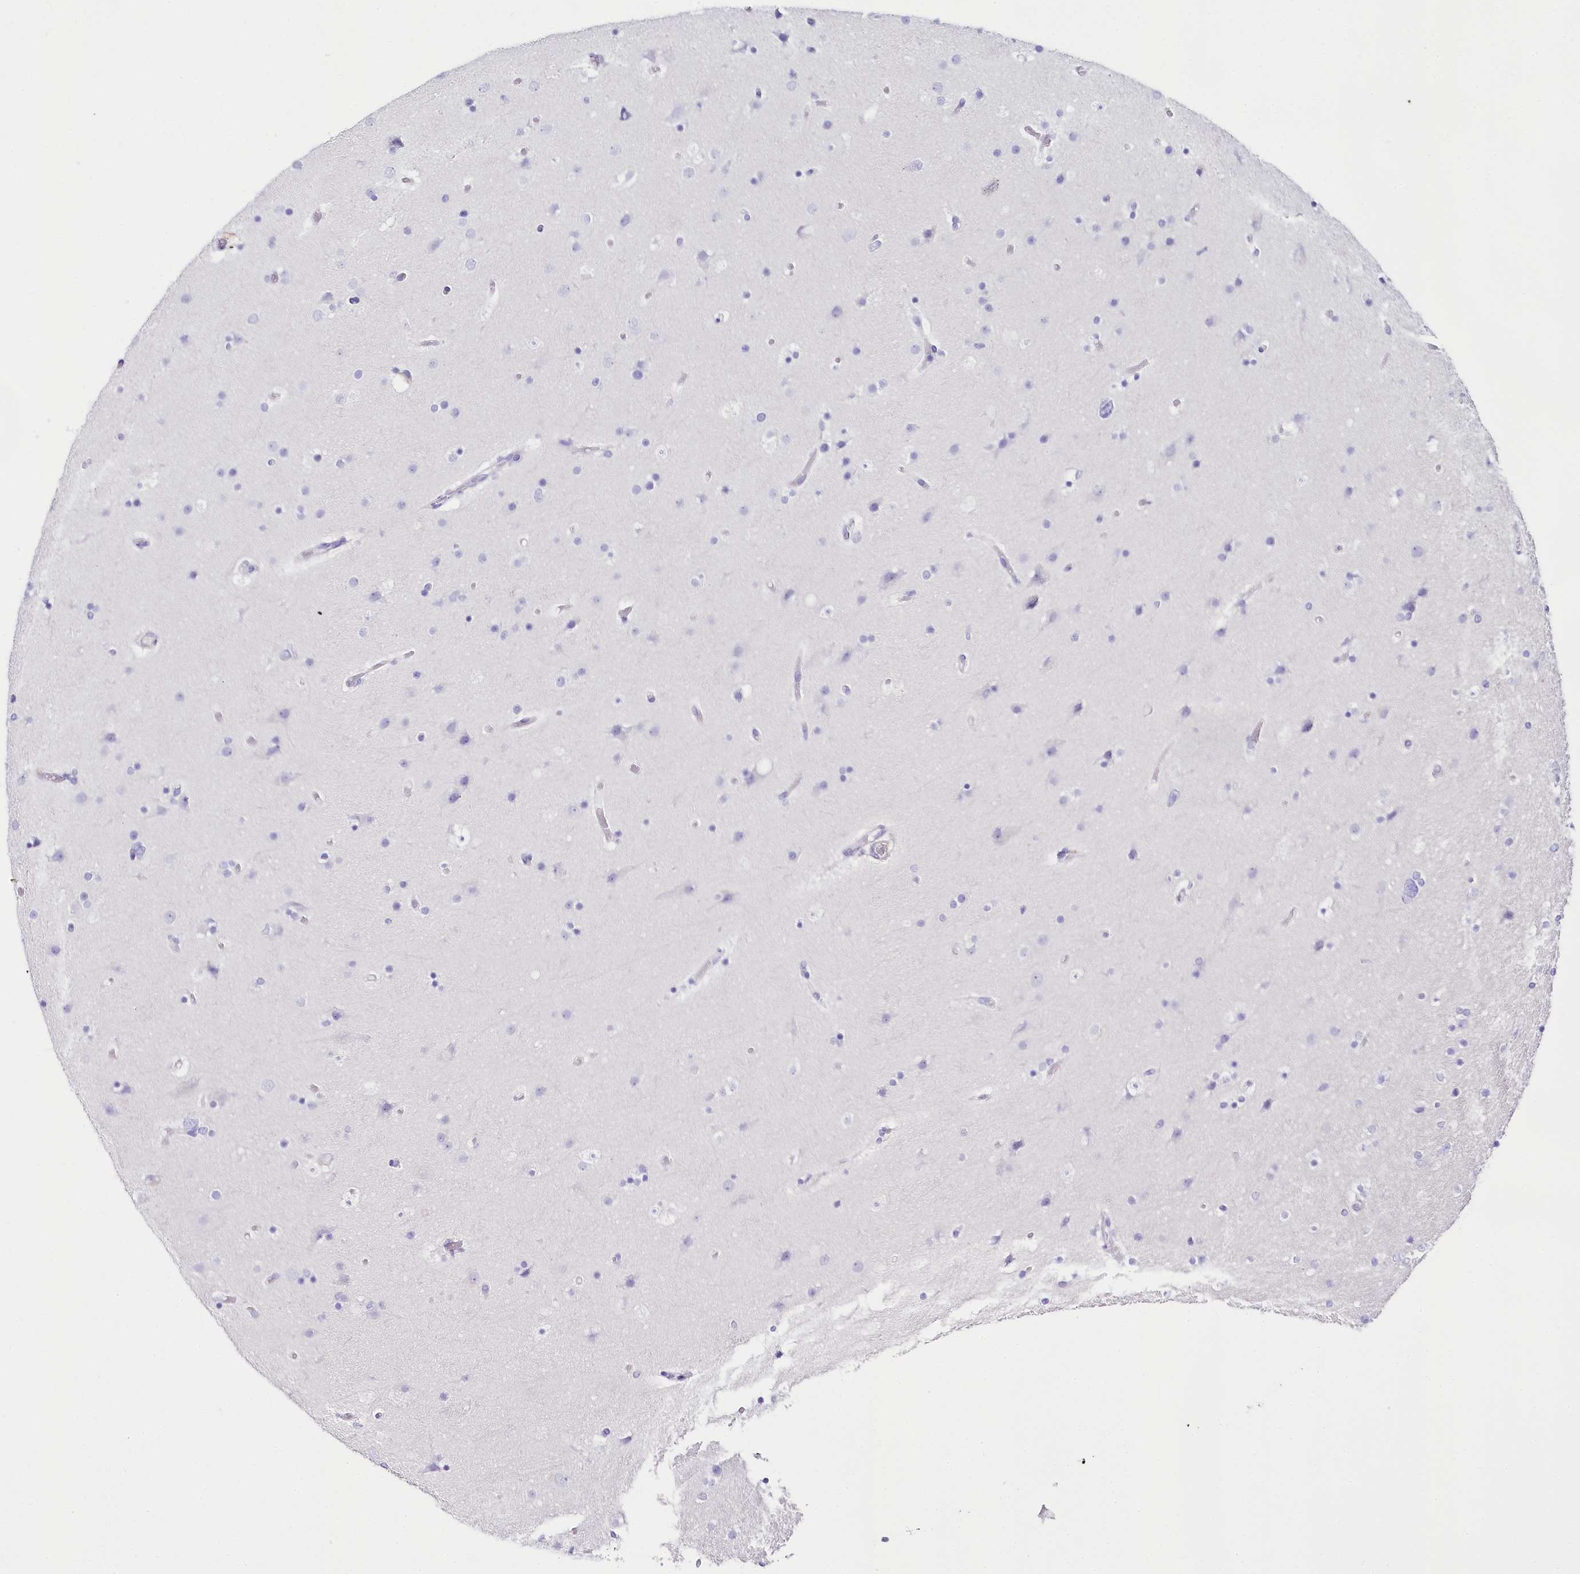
{"staining": {"intensity": "negative", "quantity": "none", "location": "none"}, "tissue": "glioma", "cell_type": "Tumor cells", "image_type": "cancer", "snomed": [{"axis": "morphology", "description": "Glioma, malignant, High grade"}, {"axis": "topography", "description": "Cerebral cortex"}], "caption": "High power microscopy histopathology image of an IHC photomicrograph of malignant high-grade glioma, revealing no significant staining in tumor cells. (DAB IHC, high magnification).", "gene": "CSN3", "patient": {"sex": "female", "age": 36}}